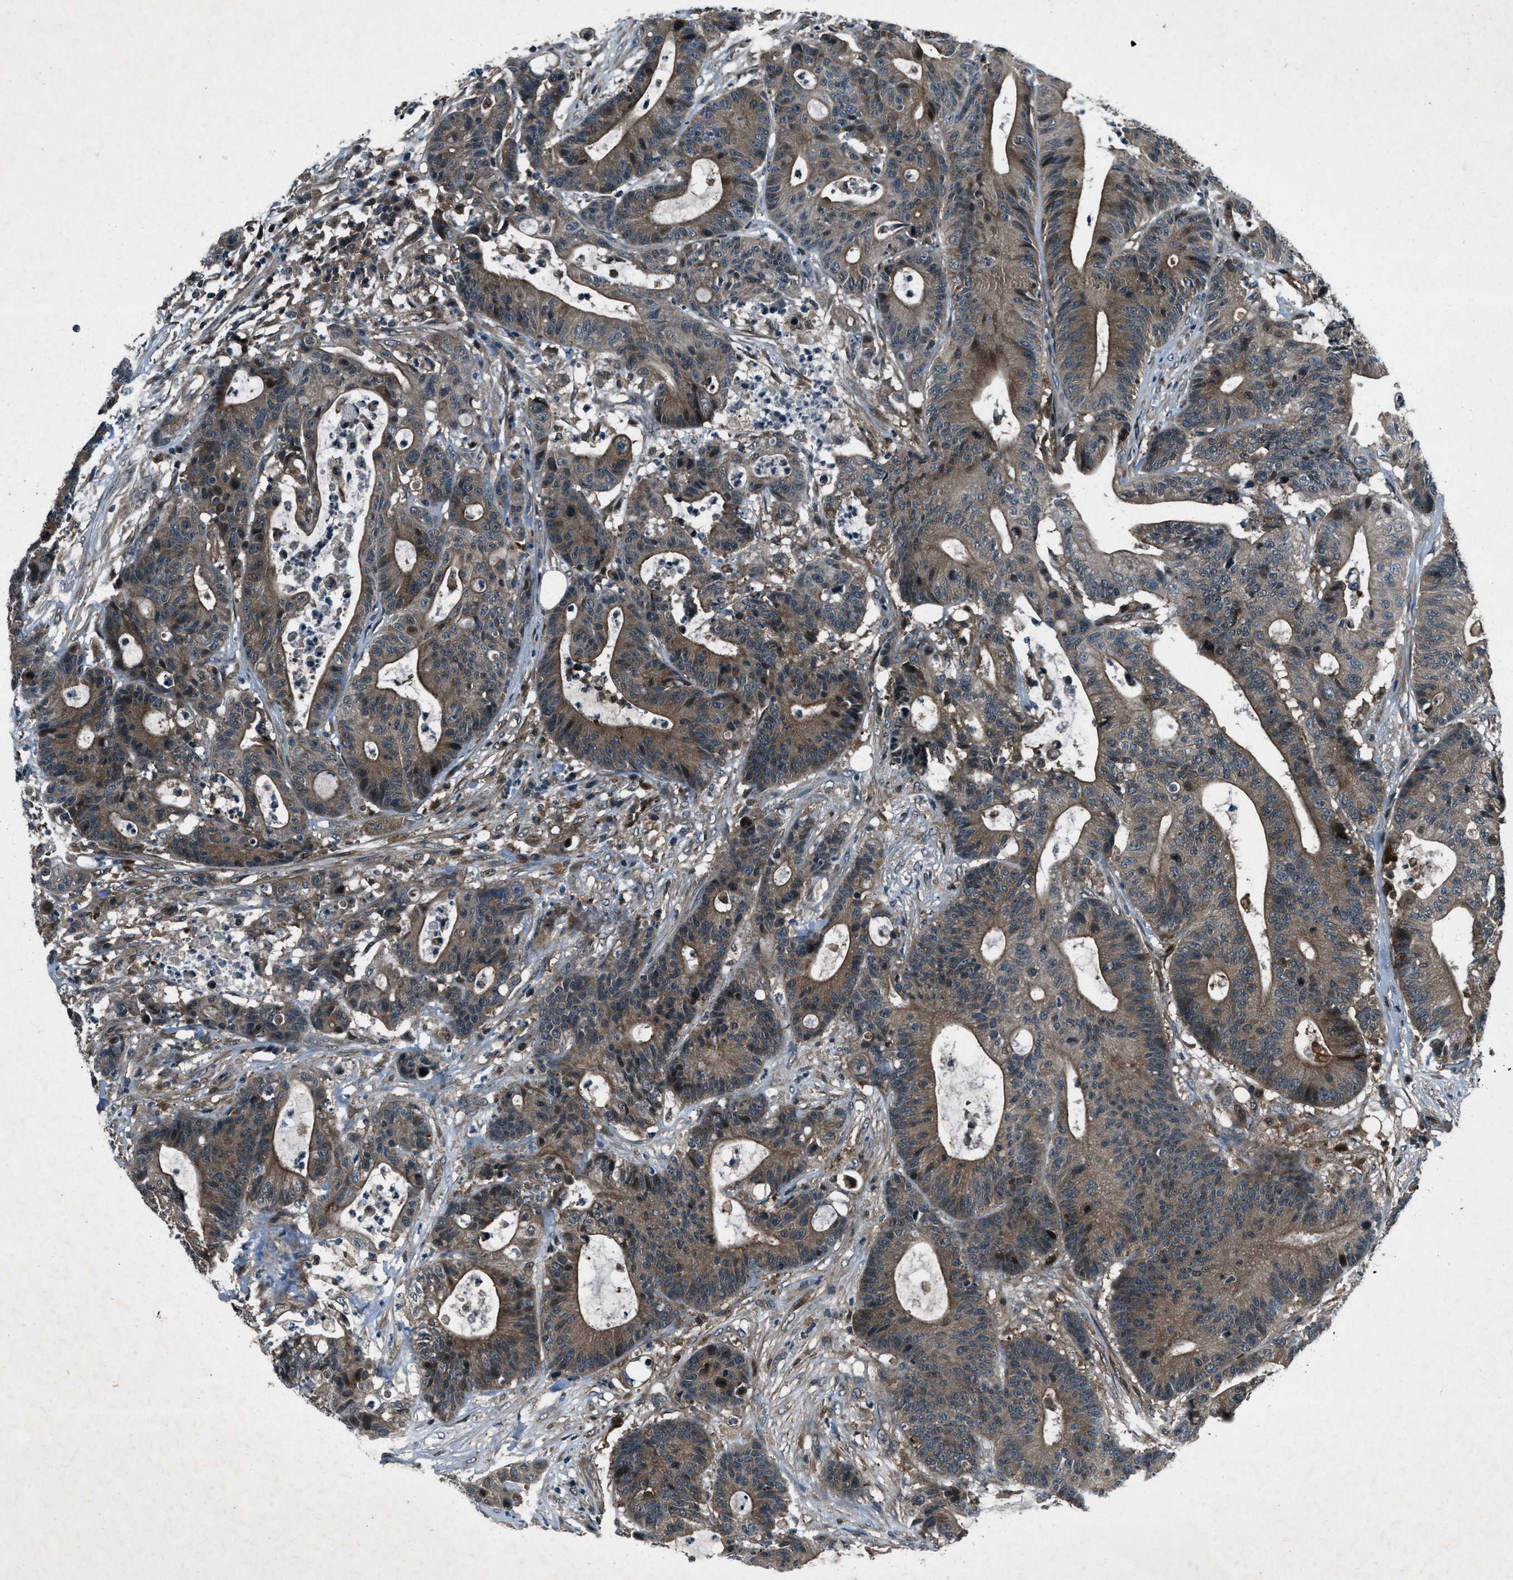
{"staining": {"intensity": "moderate", "quantity": ">75%", "location": "cytoplasmic/membranous"}, "tissue": "colorectal cancer", "cell_type": "Tumor cells", "image_type": "cancer", "snomed": [{"axis": "morphology", "description": "Adenocarcinoma, NOS"}, {"axis": "topography", "description": "Colon"}], "caption": "Moderate cytoplasmic/membranous protein staining is seen in about >75% of tumor cells in colorectal adenocarcinoma.", "gene": "EPSTI1", "patient": {"sex": "female", "age": 84}}